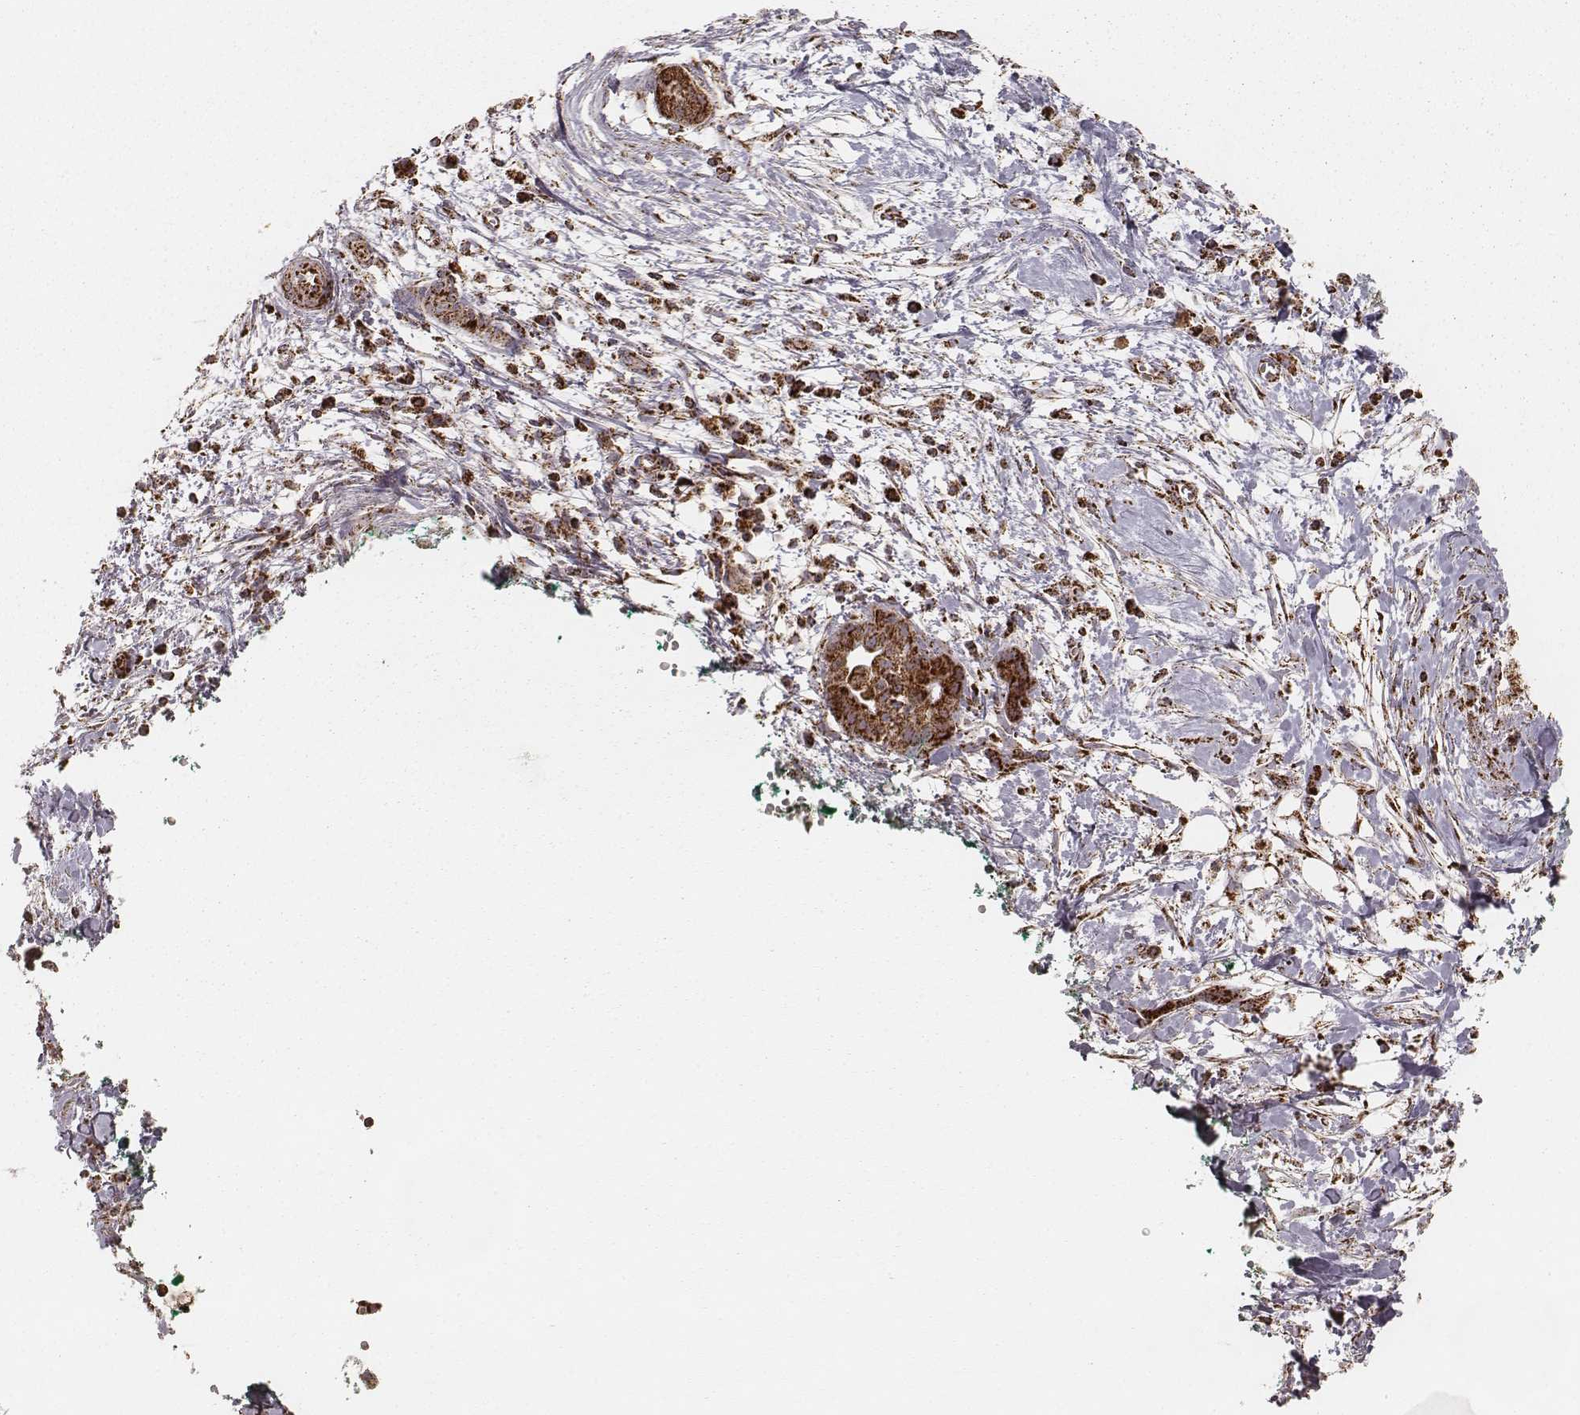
{"staining": {"intensity": "strong", "quantity": ">75%", "location": "cytoplasmic/membranous"}, "tissue": "pancreatic cancer", "cell_type": "Tumor cells", "image_type": "cancer", "snomed": [{"axis": "morphology", "description": "Normal tissue, NOS"}, {"axis": "morphology", "description": "Adenocarcinoma, NOS"}, {"axis": "topography", "description": "Lymph node"}, {"axis": "topography", "description": "Pancreas"}], "caption": "The micrograph displays staining of pancreatic cancer (adenocarcinoma), revealing strong cytoplasmic/membranous protein staining (brown color) within tumor cells. Using DAB (3,3'-diaminobenzidine) (brown) and hematoxylin (blue) stains, captured at high magnification using brightfield microscopy.", "gene": "CS", "patient": {"sex": "female", "age": 58}}